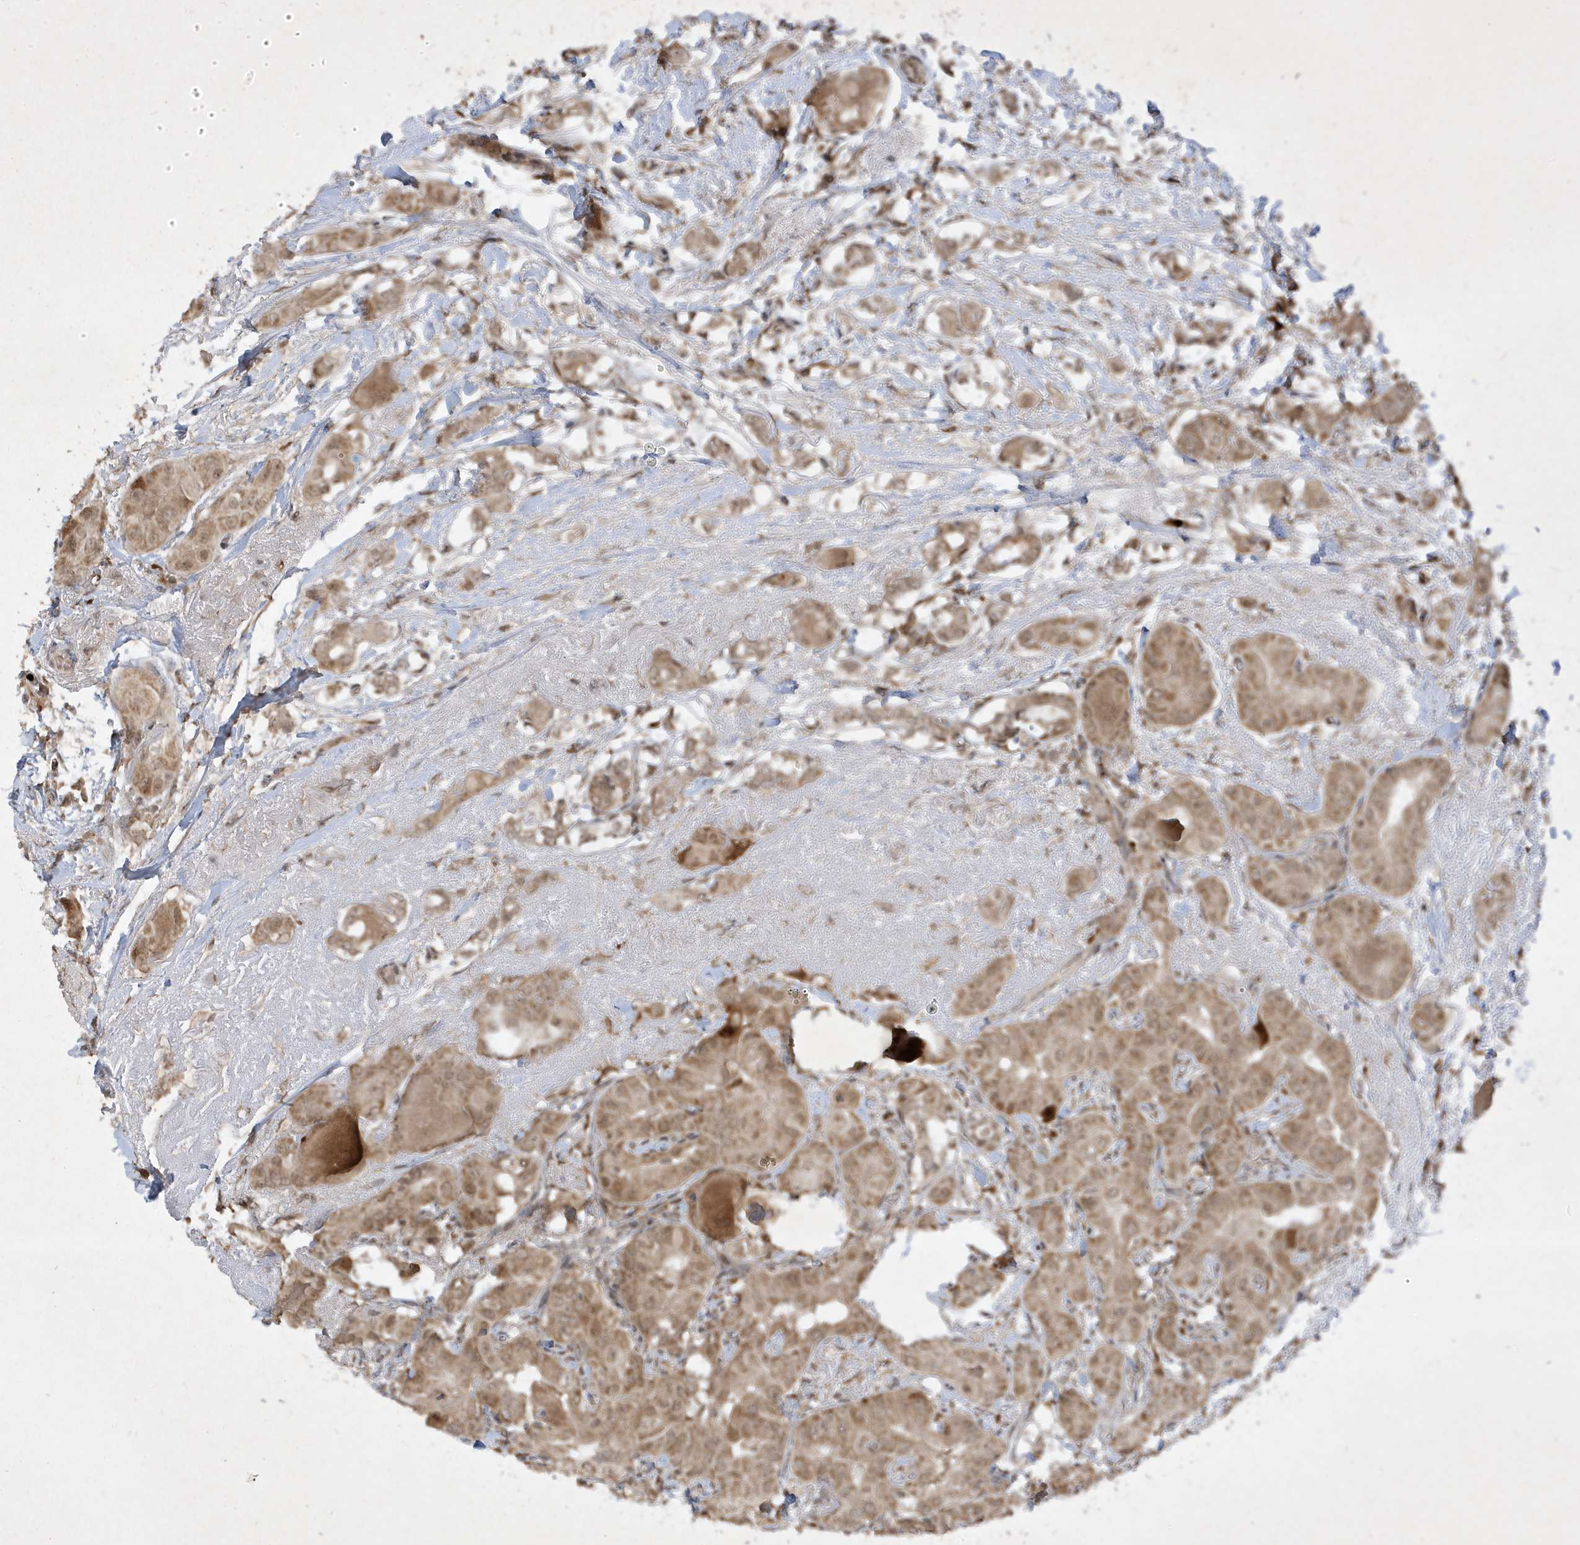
{"staining": {"intensity": "moderate", "quantity": ">75%", "location": "cytoplasmic/membranous"}, "tissue": "thyroid cancer", "cell_type": "Tumor cells", "image_type": "cancer", "snomed": [{"axis": "morphology", "description": "Papillary adenocarcinoma, NOS"}, {"axis": "topography", "description": "Thyroid gland"}], "caption": "A high-resolution micrograph shows immunohistochemistry staining of thyroid cancer, which reveals moderate cytoplasmic/membranous positivity in approximately >75% of tumor cells.", "gene": "ZNF213", "patient": {"sex": "male", "age": 33}}